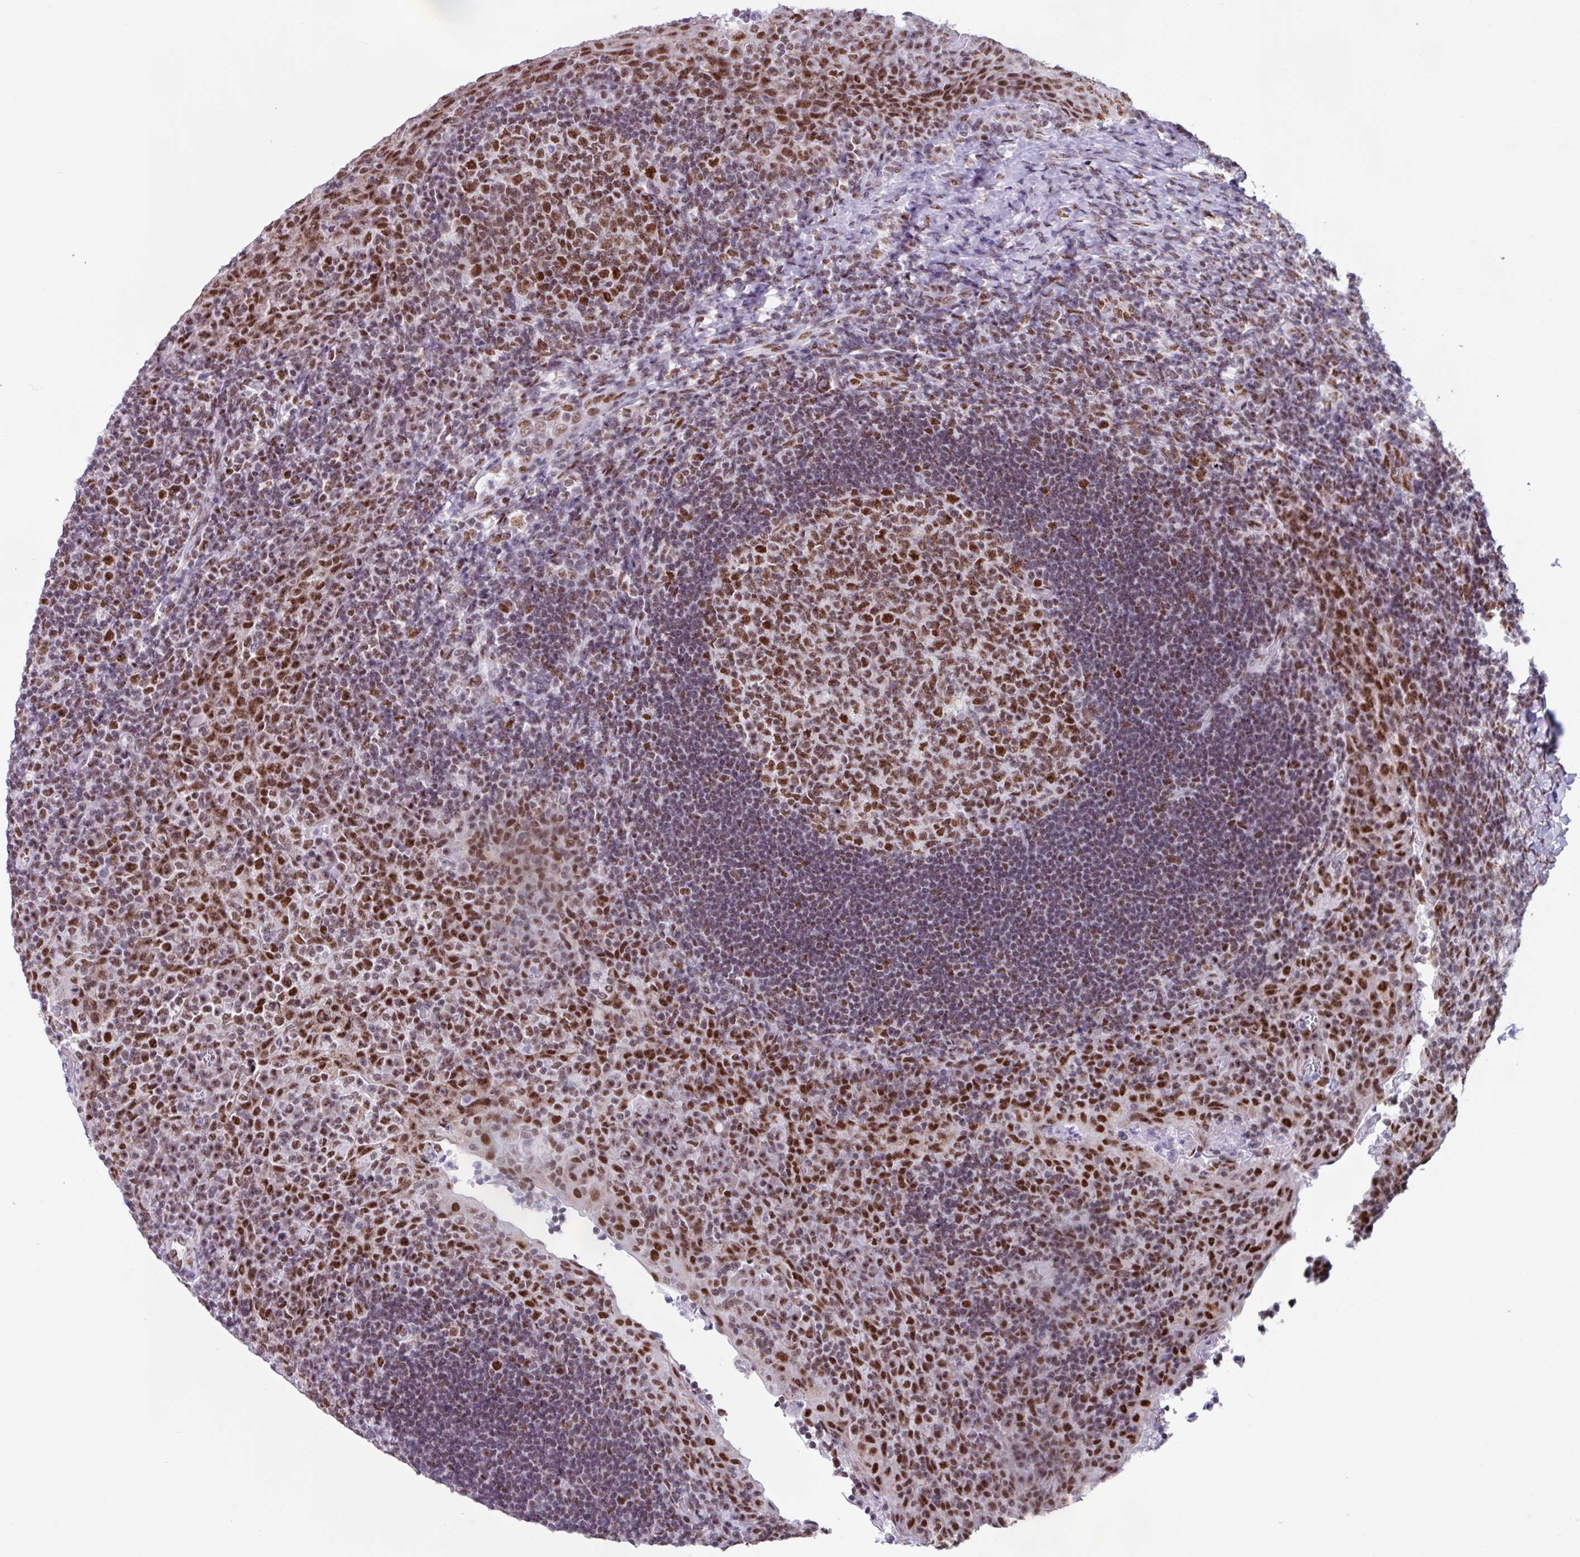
{"staining": {"intensity": "strong", "quantity": "25%-75%", "location": "nuclear"}, "tissue": "tonsil", "cell_type": "Germinal center cells", "image_type": "normal", "snomed": [{"axis": "morphology", "description": "Normal tissue, NOS"}, {"axis": "topography", "description": "Tonsil"}], "caption": "Brown immunohistochemical staining in normal human tonsil demonstrates strong nuclear positivity in approximately 25%-75% of germinal center cells. The staining was performed using DAB, with brown indicating positive protein expression. Nuclei are stained blue with hematoxylin.", "gene": "PUF60", "patient": {"sex": "male", "age": 17}}